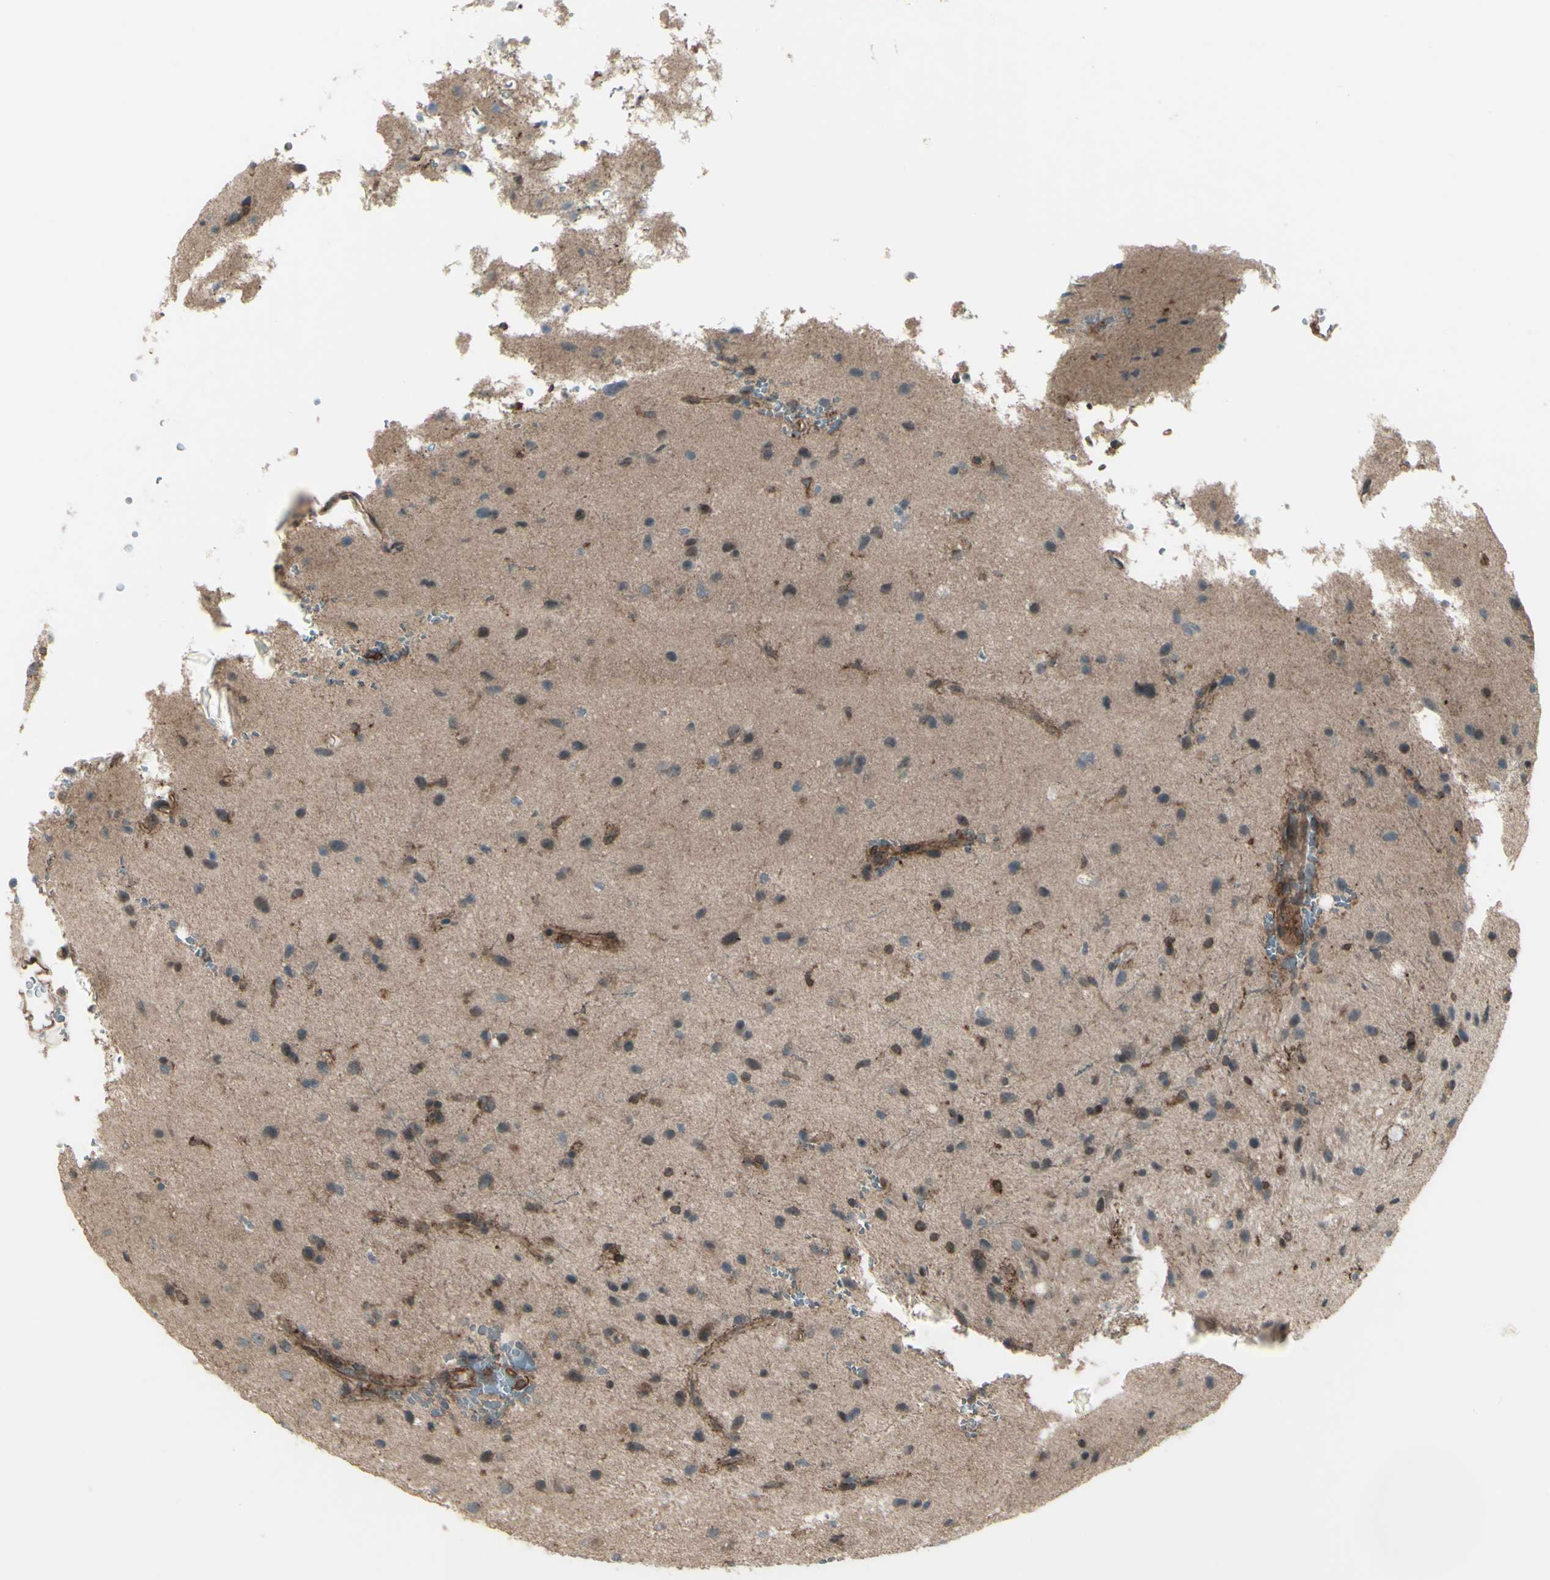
{"staining": {"intensity": "weak", "quantity": ">75%", "location": "cytoplasmic/membranous"}, "tissue": "glioma", "cell_type": "Tumor cells", "image_type": "cancer", "snomed": [{"axis": "morphology", "description": "Glioma, malignant, Low grade"}, {"axis": "topography", "description": "Brain"}], "caption": "Immunohistochemical staining of human malignant glioma (low-grade) displays low levels of weak cytoplasmic/membranous protein staining in approximately >75% of tumor cells. (IHC, brightfield microscopy, high magnification).", "gene": "FXYD5", "patient": {"sex": "male", "age": 77}}